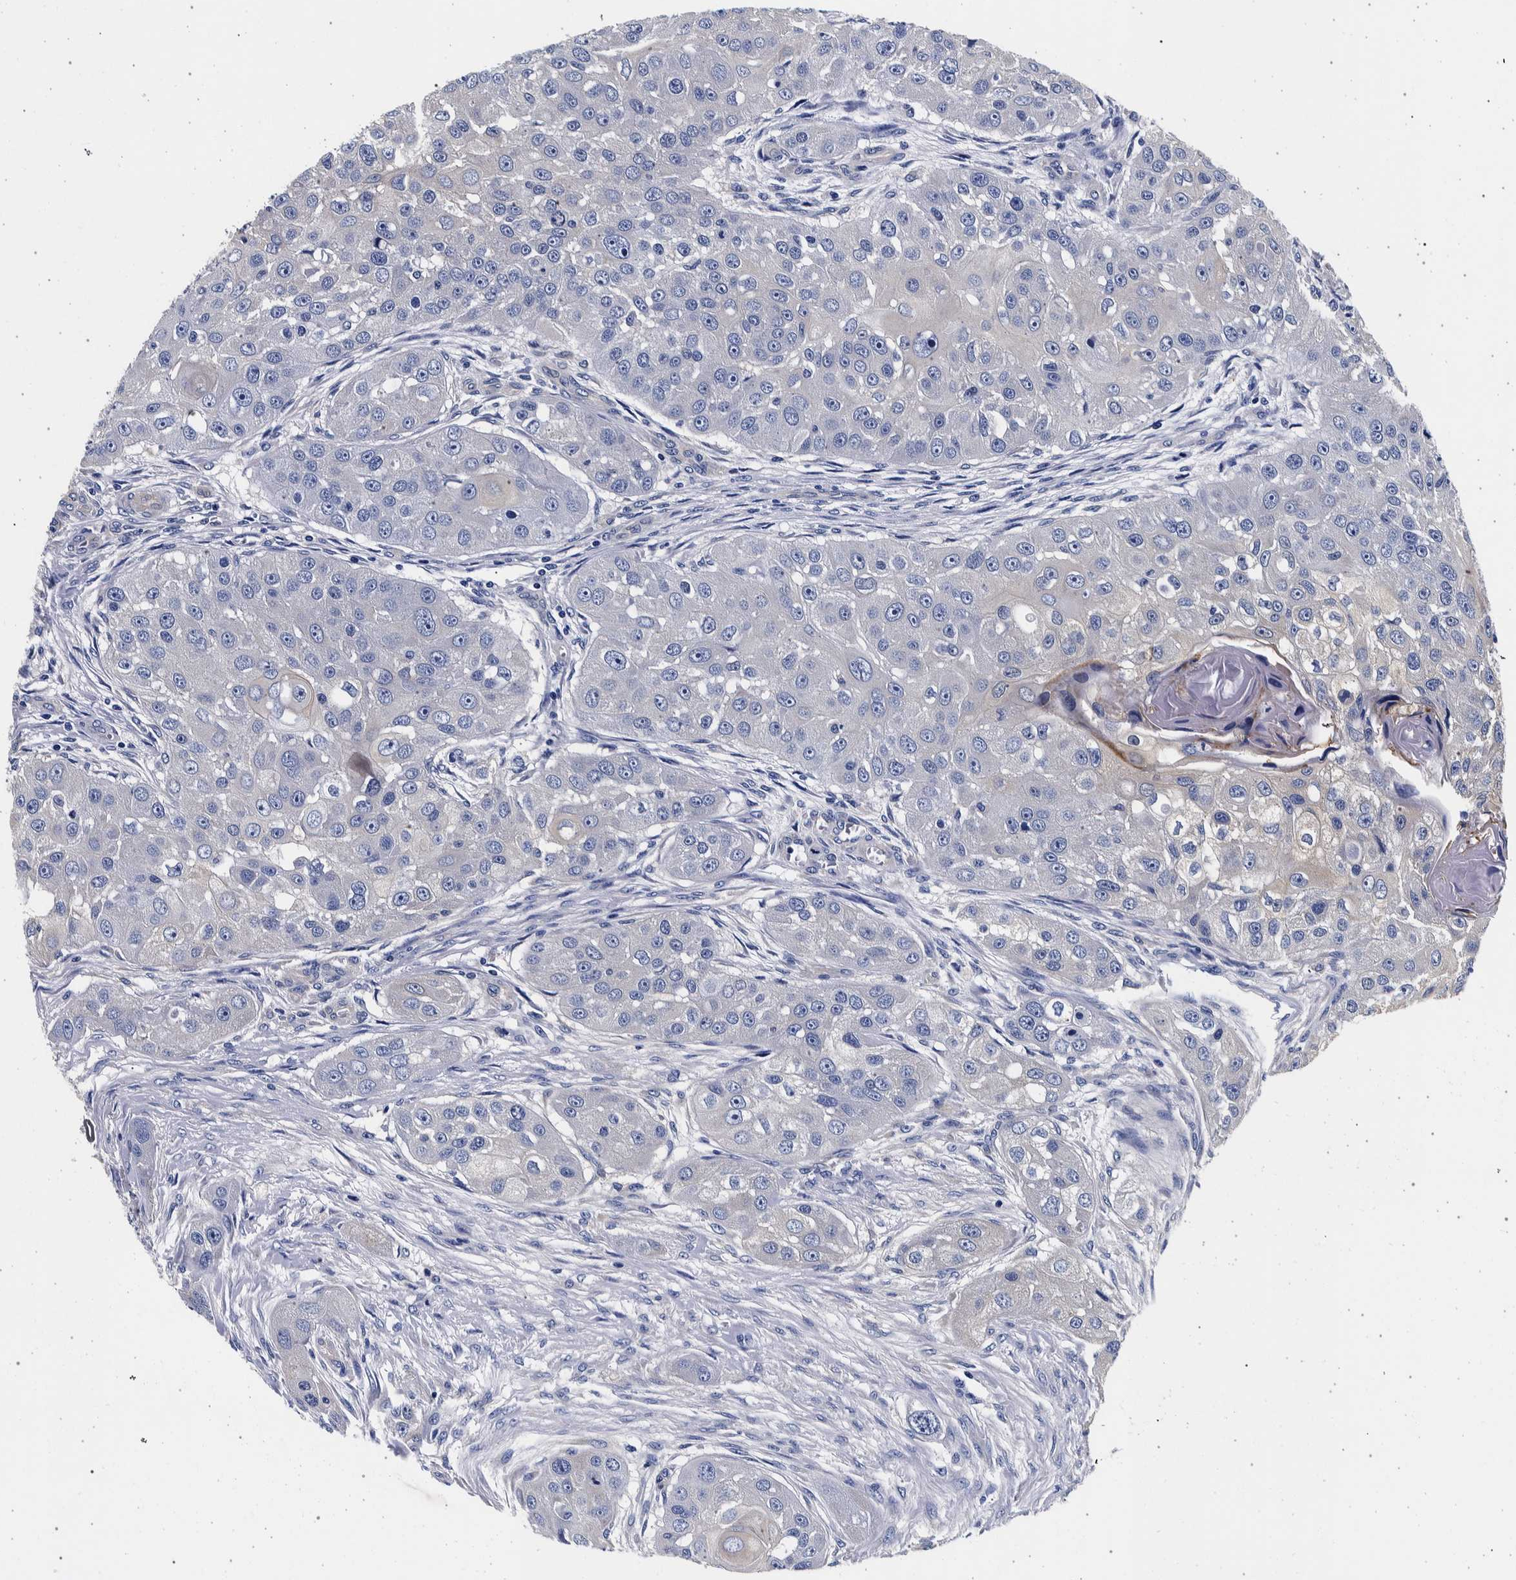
{"staining": {"intensity": "negative", "quantity": "none", "location": "none"}, "tissue": "head and neck cancer", "cell_type": "Tumor cells", "image_type": "cancer", "snomed": [{"axis": "morphology", "description": "Normal tissue, NOS"}, {"axis": "morphology", "description": "Squamous cell carcinoma, NOS"}, {"axis": "topography", "description": "Skeletal muscle"}, {"axis": "topography", "description": "Head-Neck"}], "caption": "This is a histopathology image of IHC staining of squamous cell carcinoma (head and neck), which shows no staining in tumor cells.", "gene": "NIBAN2", "patient": {"sex": "male", "age": 51}}